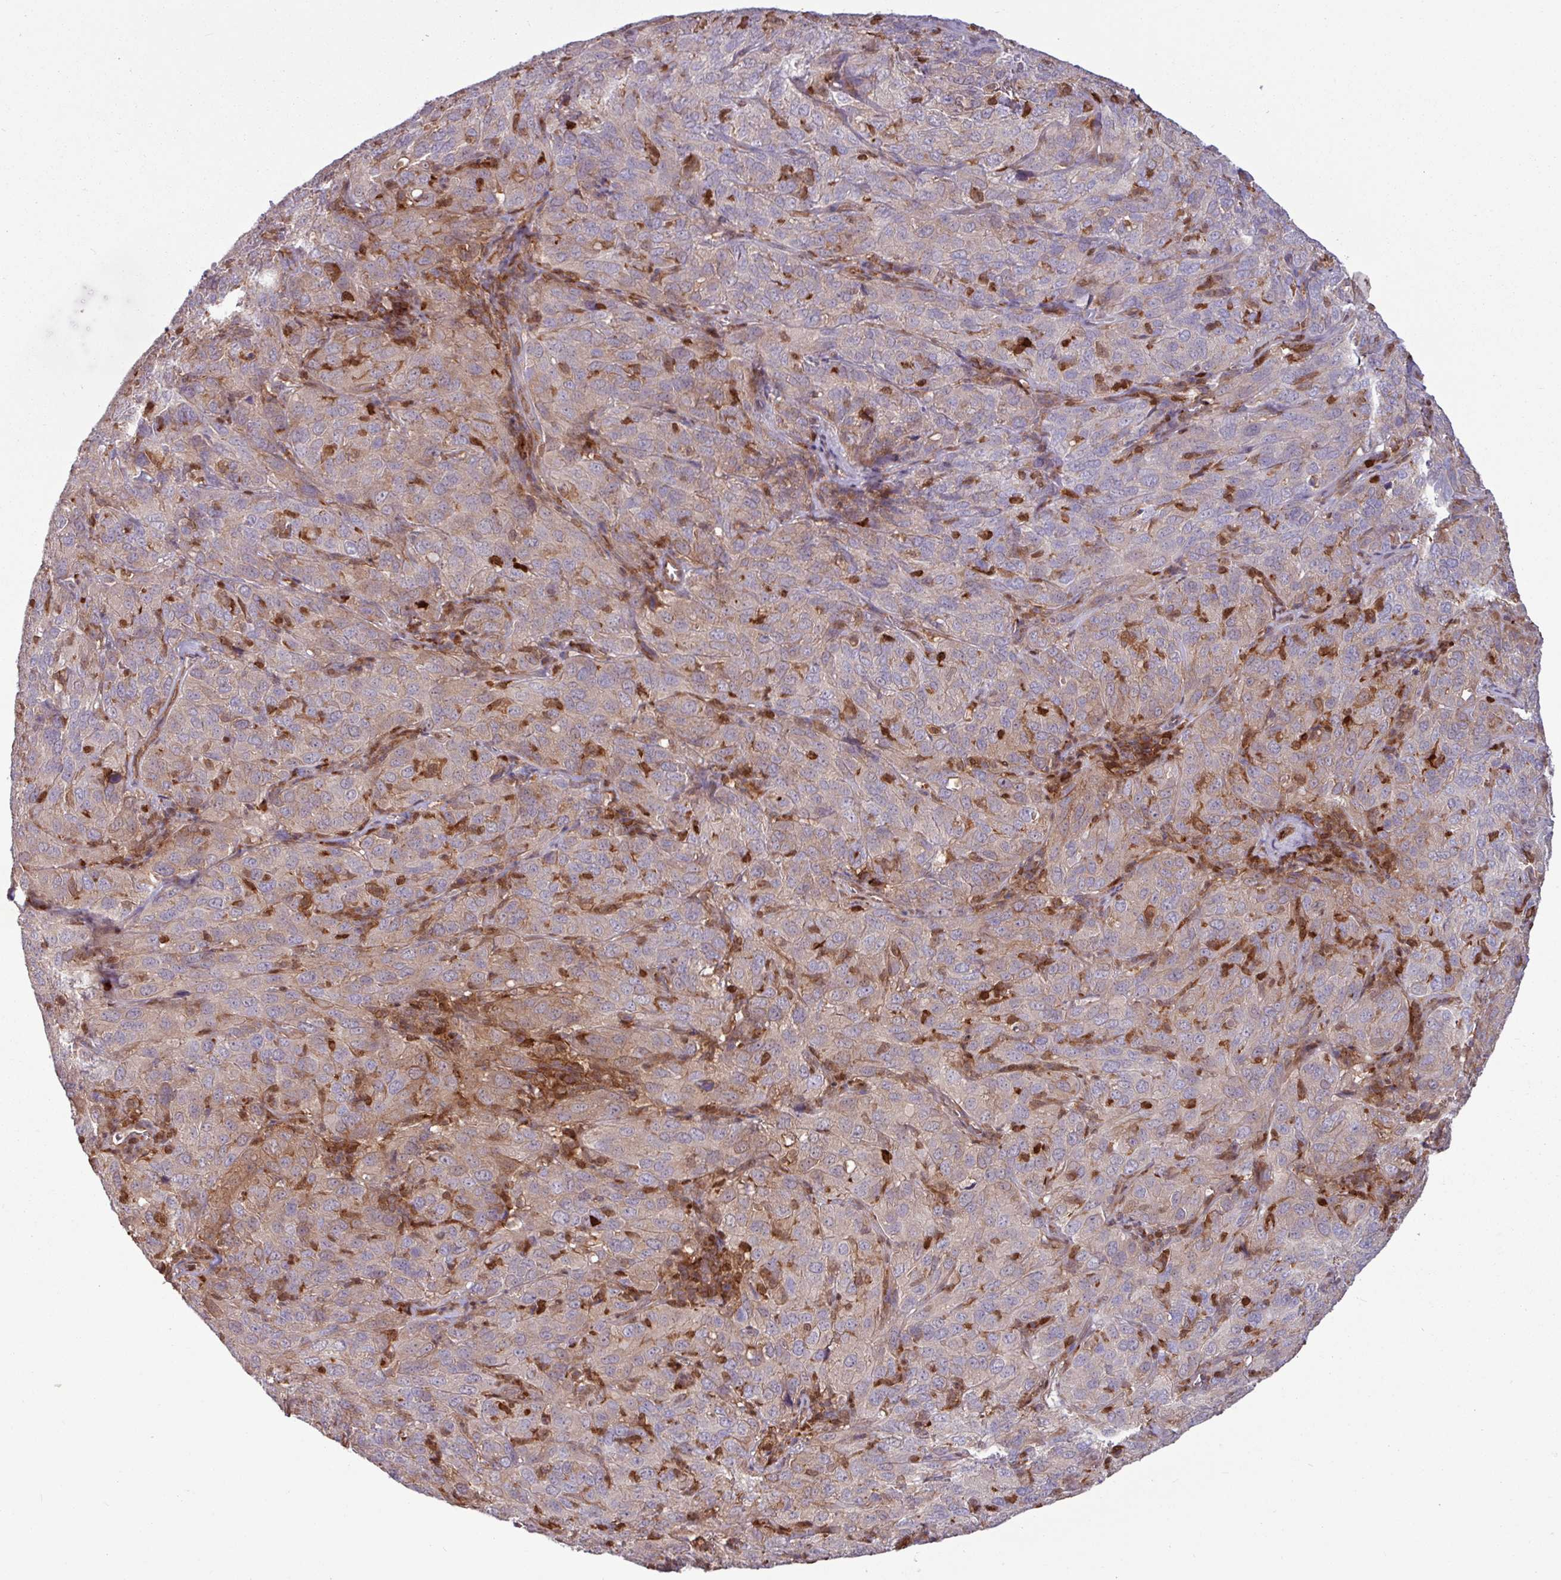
{"staining": {"intensity": "weak", "quantity": "25%-75%", "location": "cytoplasmic/membranous"}, "tissue": "cervical cancer", "cell_type": "Tumor cells", "image_type": "cancer", "snomed": [{"axis": "morphology", "description": "Normal tissue, NOS"}, {"axis": "morphology", "description": "Squamous cell carcinoma, NOS"}, {"axis": "topography", "description": "Cervix"}], "caption": "Human cervical cancer stained with a protein marker reveals weak staining in tumor cells.", "gene": "SEC61G", "patient": {"sex": "female", "age": 51}}